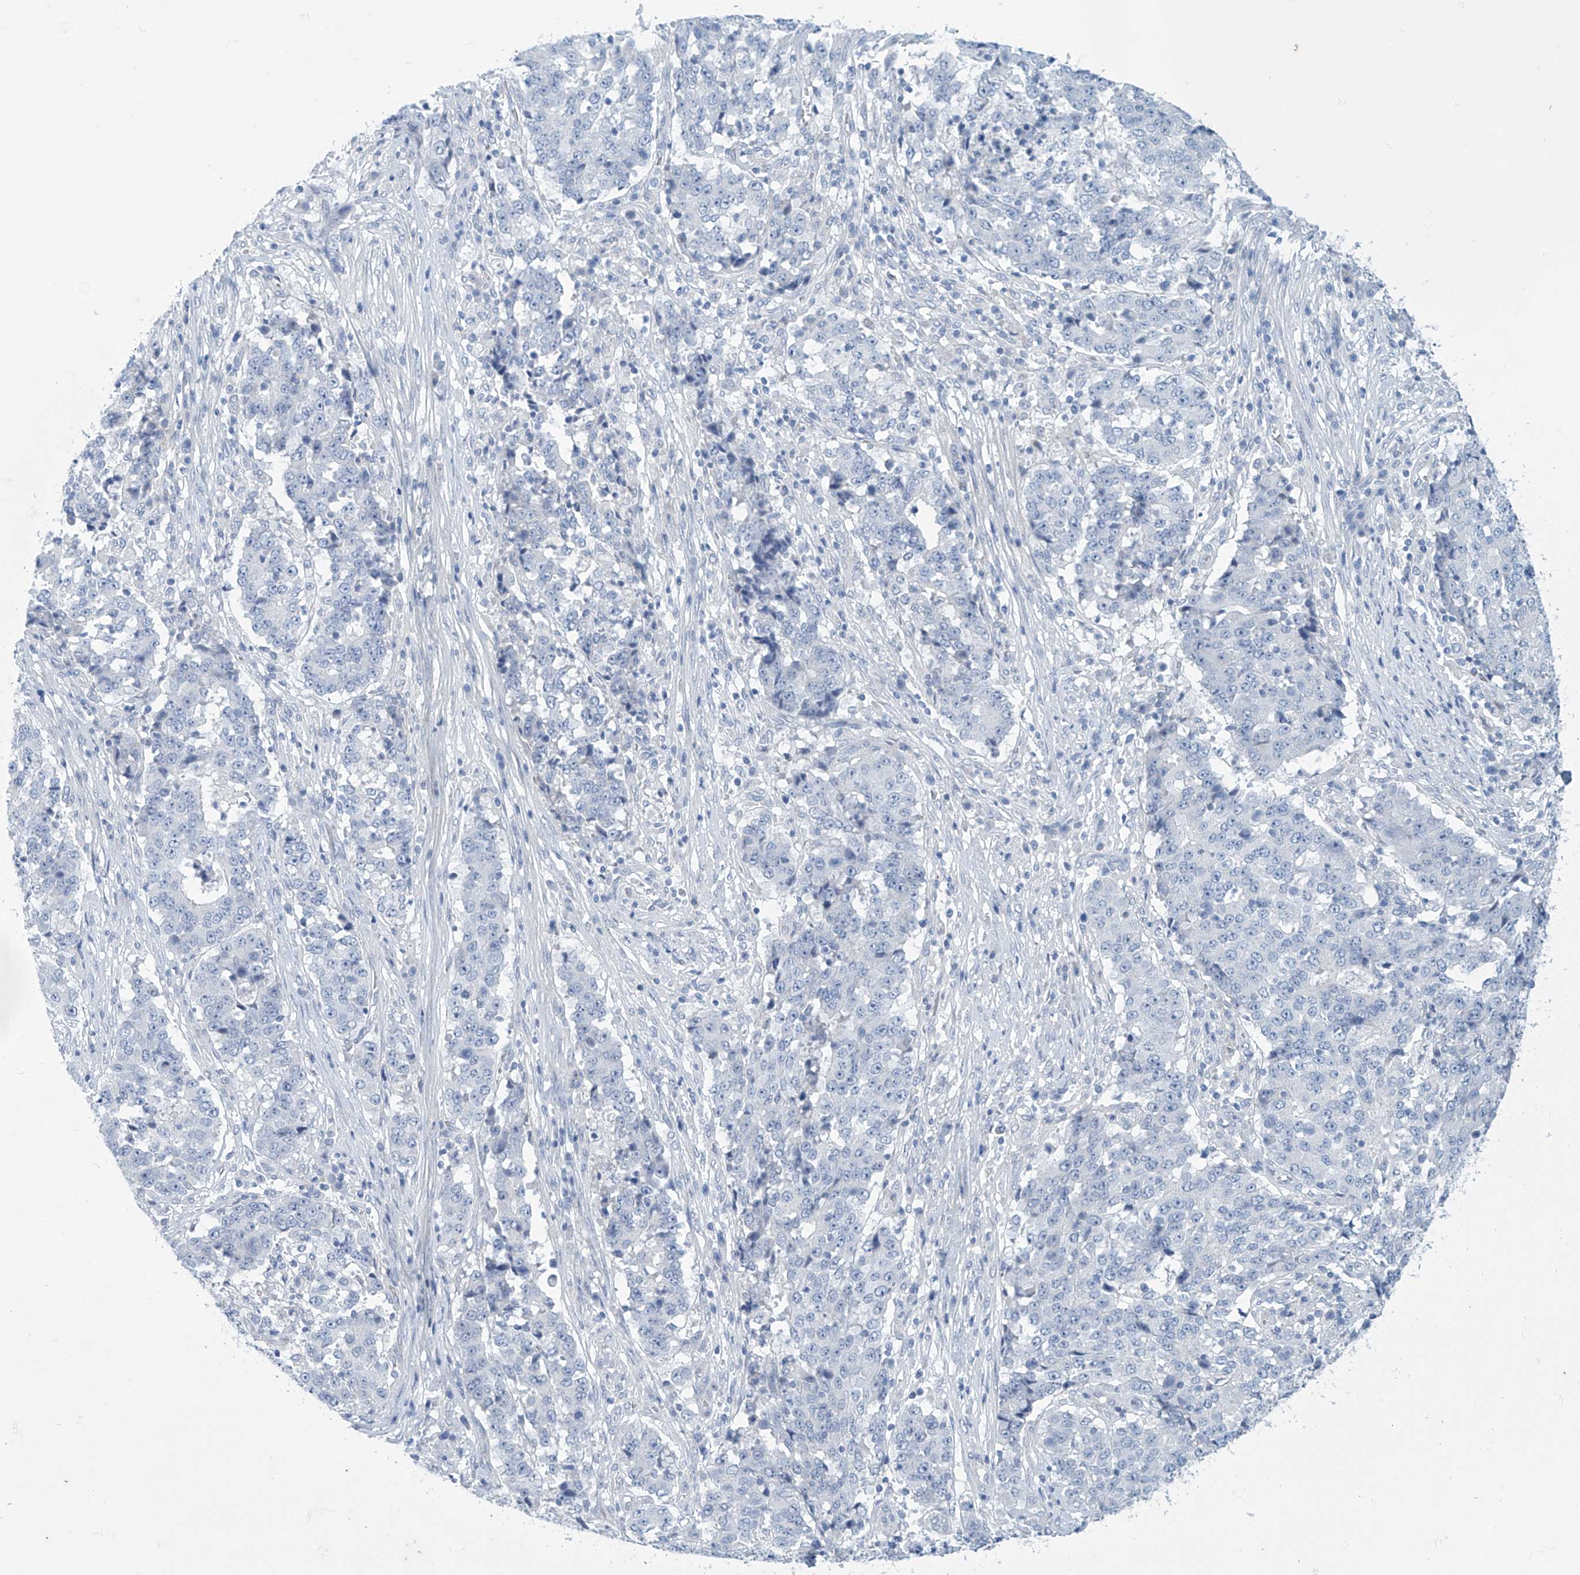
{"staining": {"intensity": "negative", "quantity": "none", "location": "none"}, "tissue": "stomach cancer", "cell_type": "Tumor cells", "image_type": "cancer", "snomed": [{"axis": "morphology", "description": "Adenocarcinoma, NOS"}, {"axis": "topography", "description": "Stomach"}], "caption": "Protein analysis of stomach cancer (adenocarcinoma) exhibits no significant expression in tumor cells. The staining is performed using DAB brown chromogen with nuclei counter-stained in using hematoxylin.", "gene": "SLC35A5", "patient": {"sex": "male", "age": 59}}